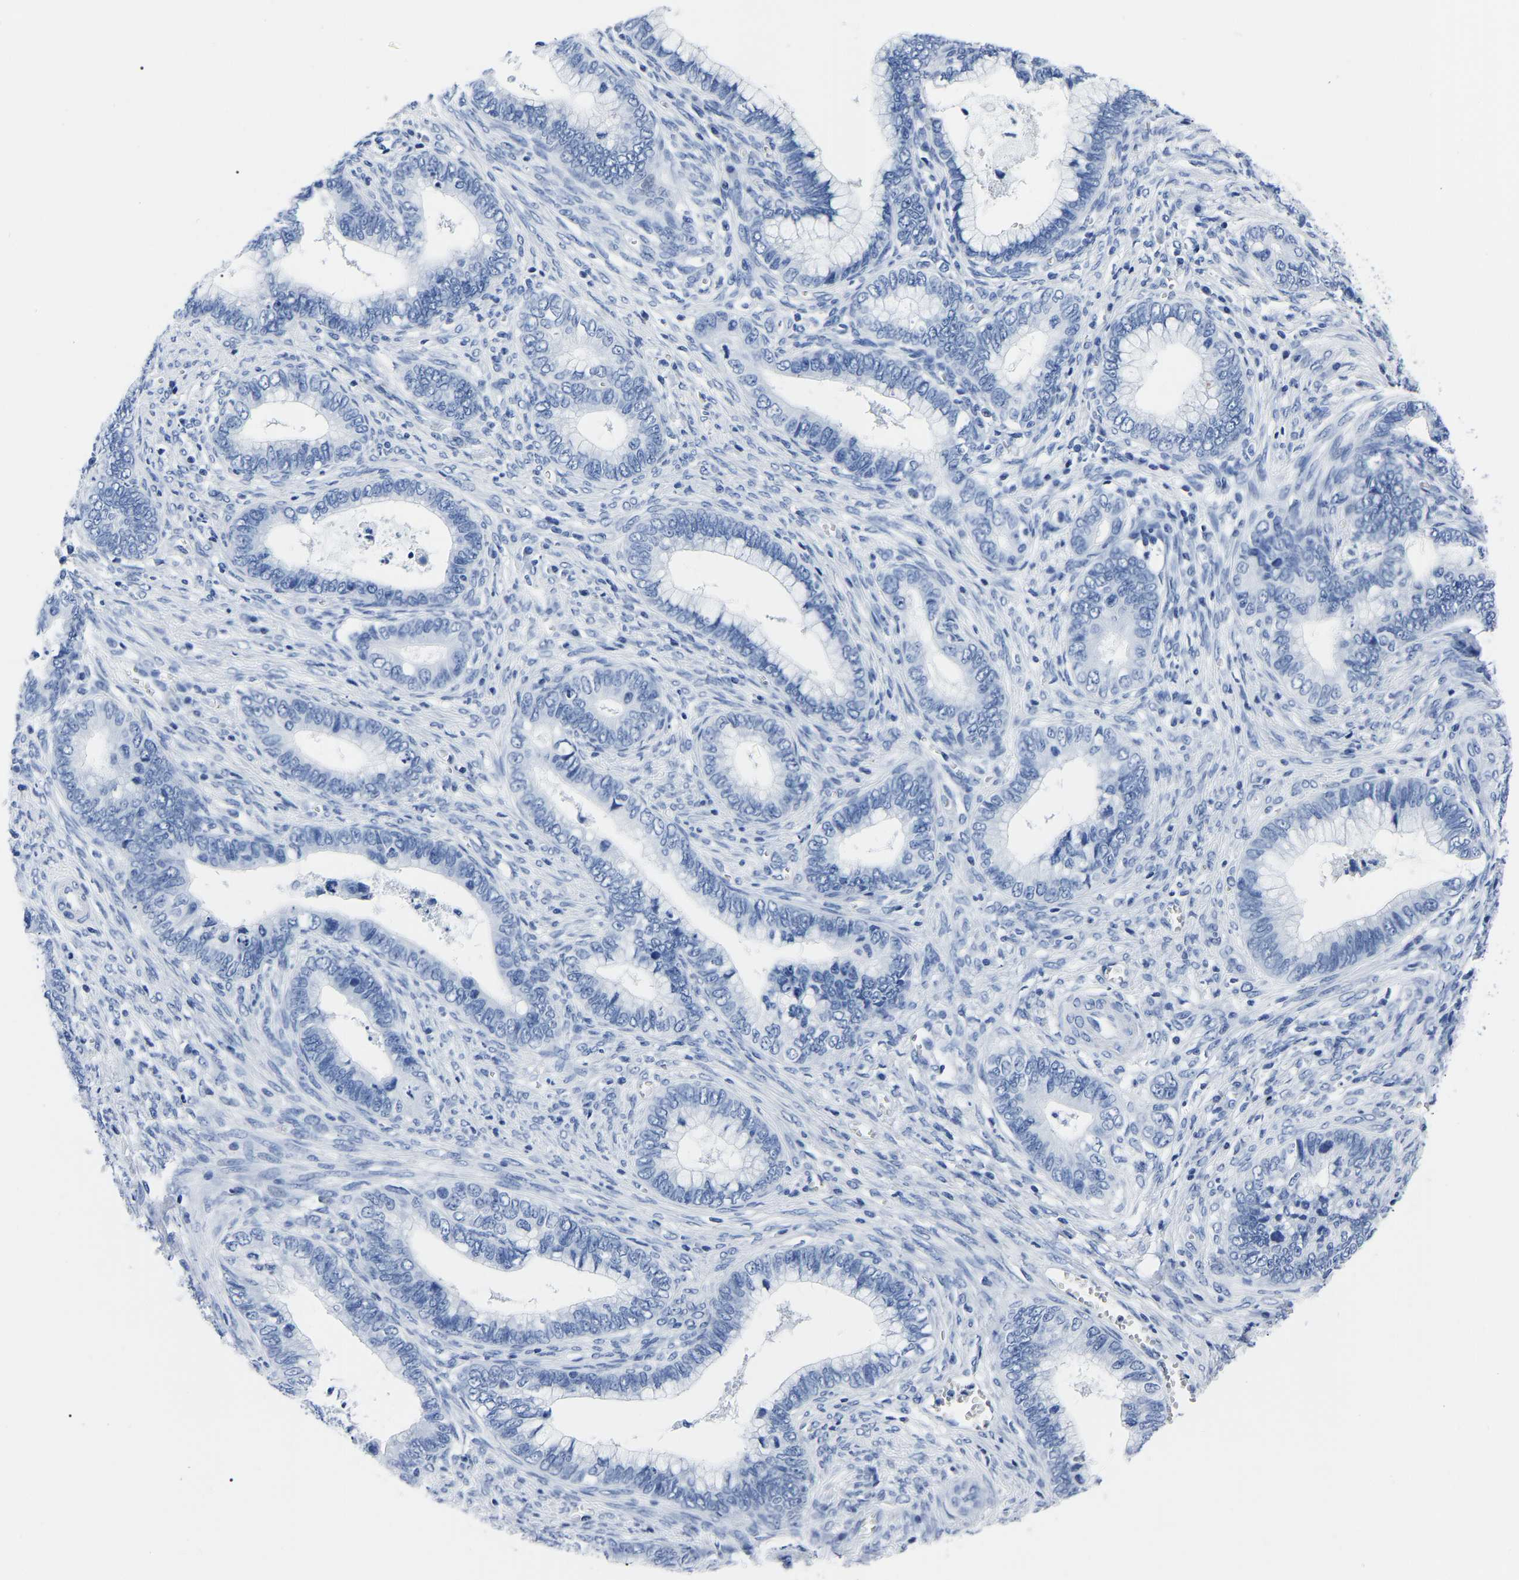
{"staining": {"intensity": "negative", "quantity": "none", "location": "none"}, "tissue": "cervical cancer", "cell_type": "Tumor cells", "image_type": "cancer", "snomed": [{"axis": "morphology", "description": "Adenocarcinoma, NOS"}, {"axis": "topography", "description": "Cervix"}], "caption": "IHC of human cervical cancer (adenocarcinoma) demonstrates no positivity in tumor cells.", "gene": "IMPG2", "patient": {"sex": "female", "age": 44}}